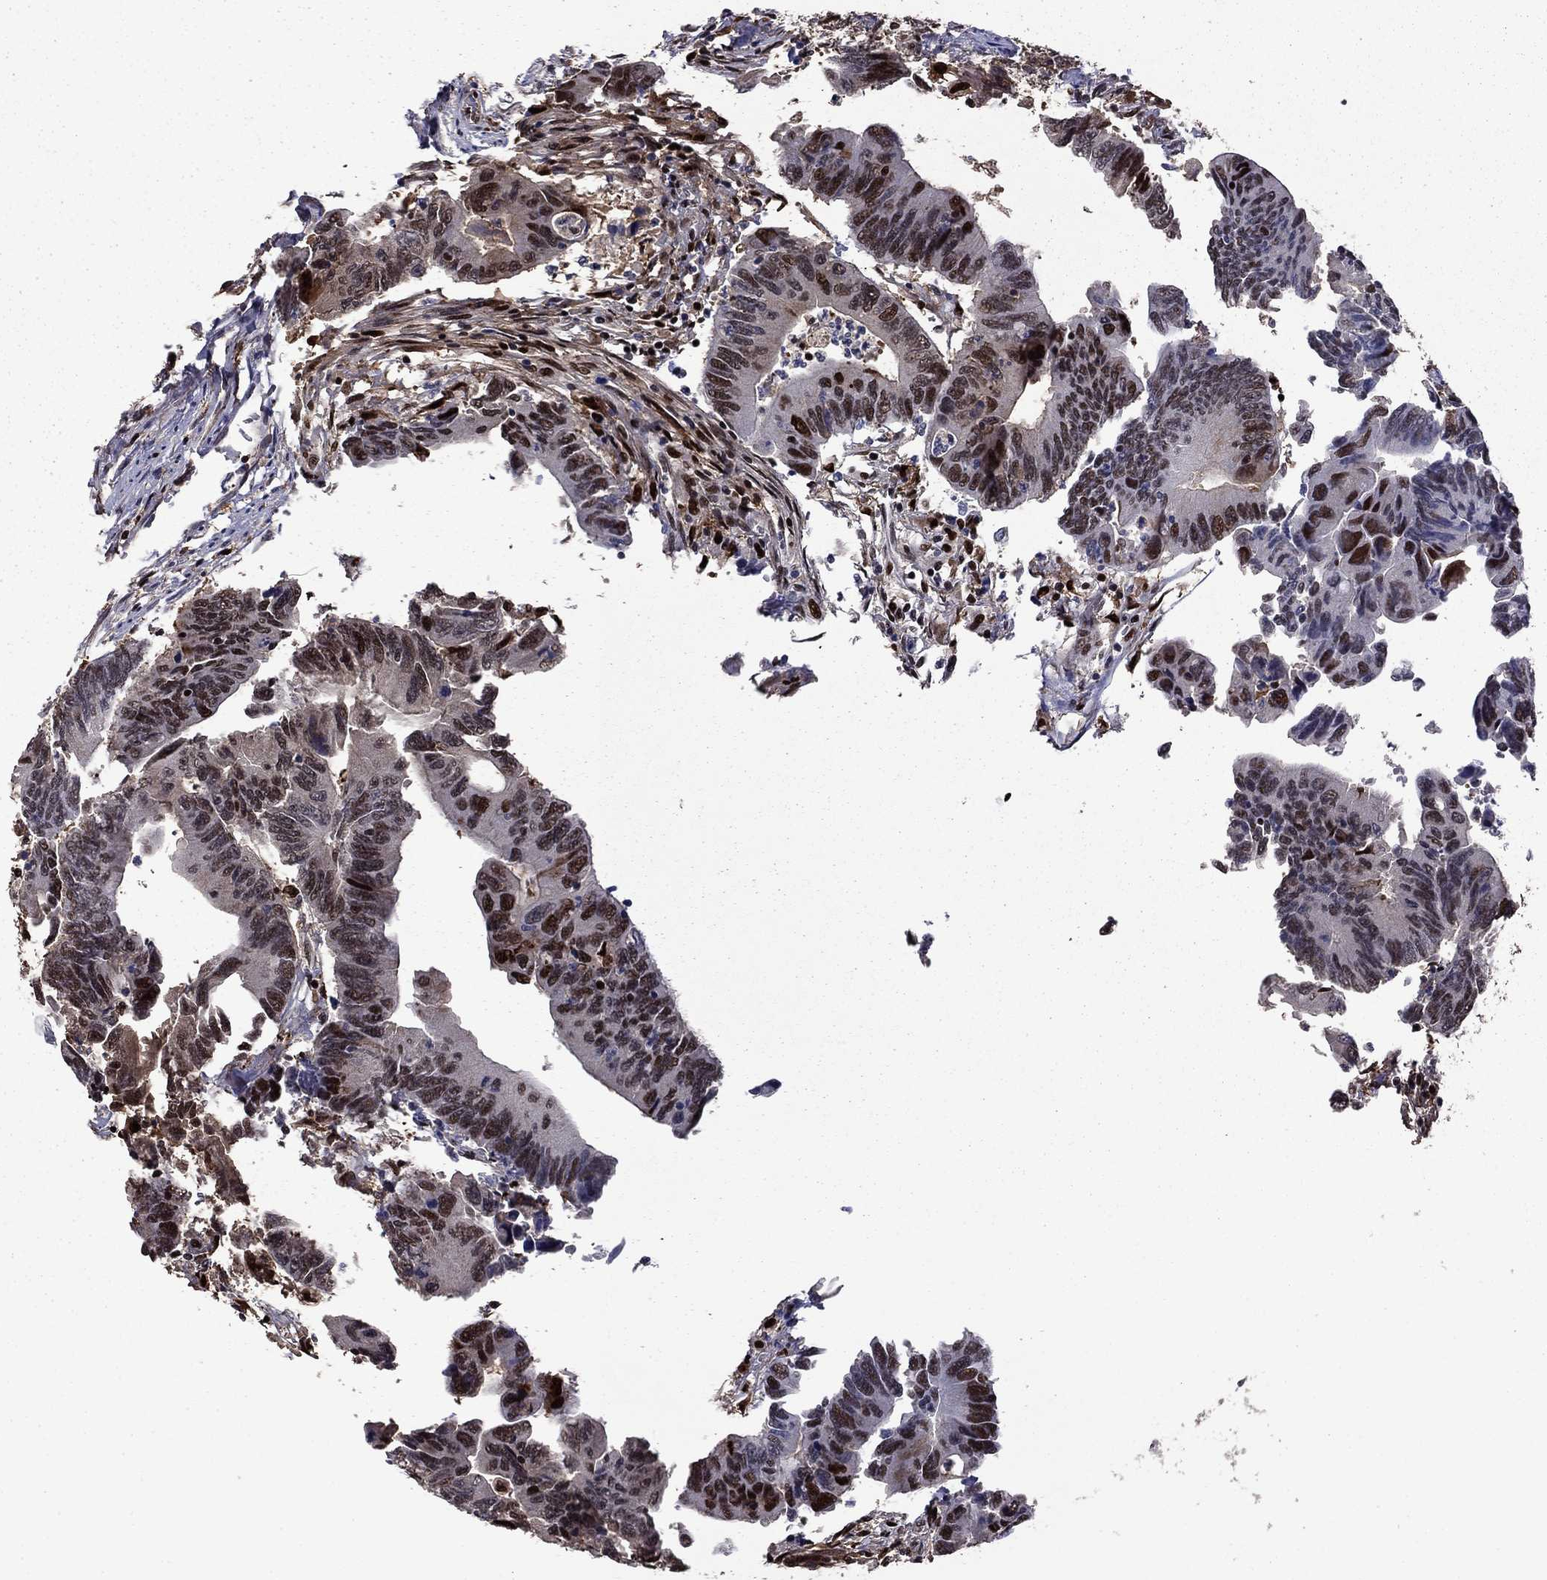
{"staining": {"intensity": "moderate", "quantity": "25%-75%", "location": "nuclear"}, "tissue": "colorectal cancer", "cell_type": "Tumor cells", "image_type": "cancer", "snomed": [{"axis": "morphology", "description": "Adenocarcinoma, NOS"}, {"axis": "topography", "description": "Colon"}], "caption": "Moderate nuclear expression is present in approximately 25%-75% of tumor cells in colorectal adenocarcinoma. The protein of interest is shown in brown color, while the nuclei are stained blue.", "gene": "APPBP2", "patient": {"sex": "female", "age": 90}}